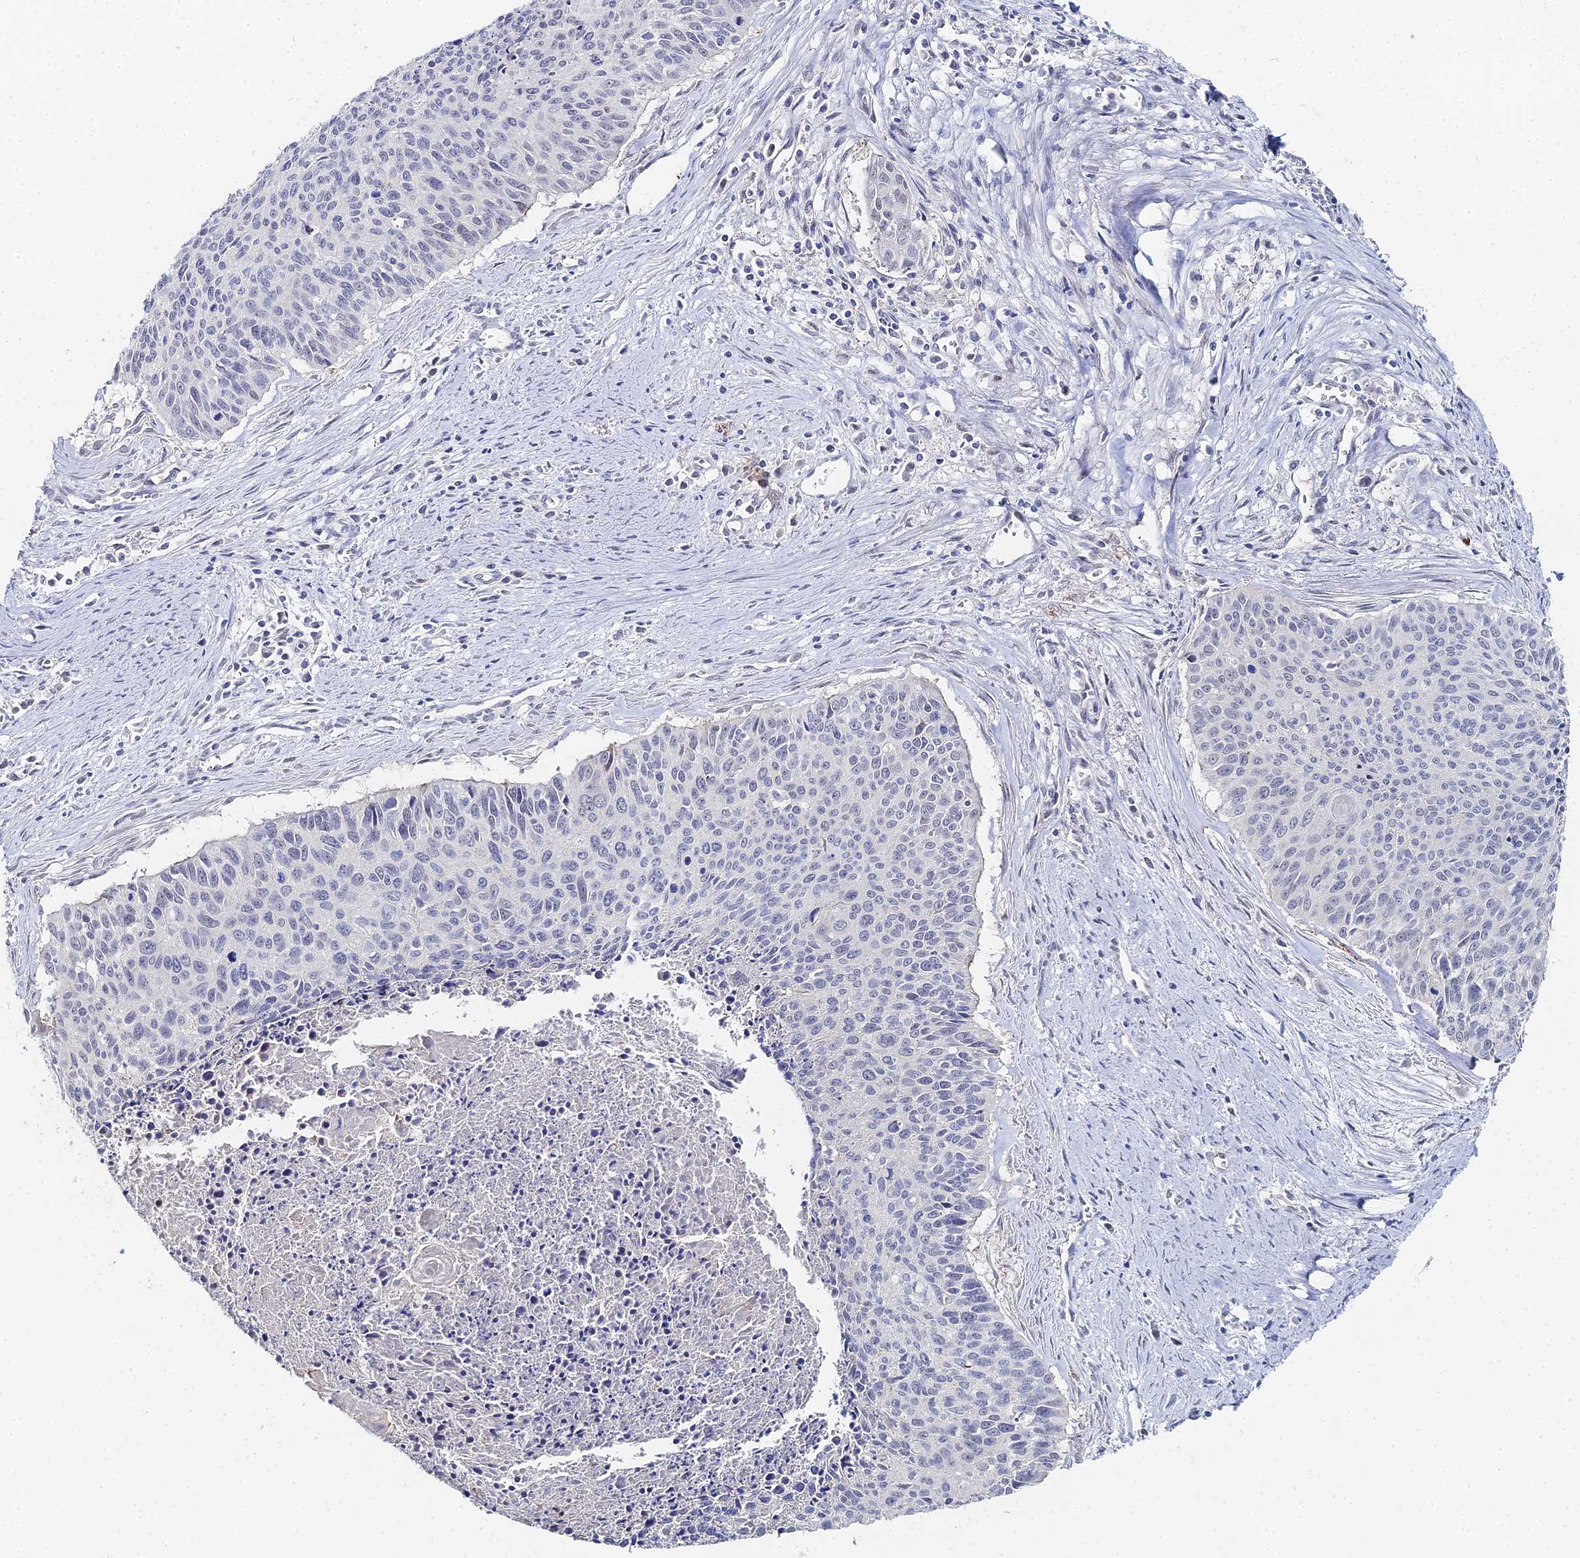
{"staining": {"intensity": "weak", "quantity": "<25%", "location": "nuclear"}, "tissue": "cervical cancer", "cell_type": "Tumor cells", "image_type": "cancer", "snomed": [{"axis": "morphology", "description": "Squamous cell carcinoma, NOS"}, {"axis": "topography", "description": "Cervix"}], "caption": "IHC of human cervical squamous cell carcinoma demonstrates no expression in tumor cells.", "gene": "THAP4", "patient": {"sex": "female", "age": 55}}